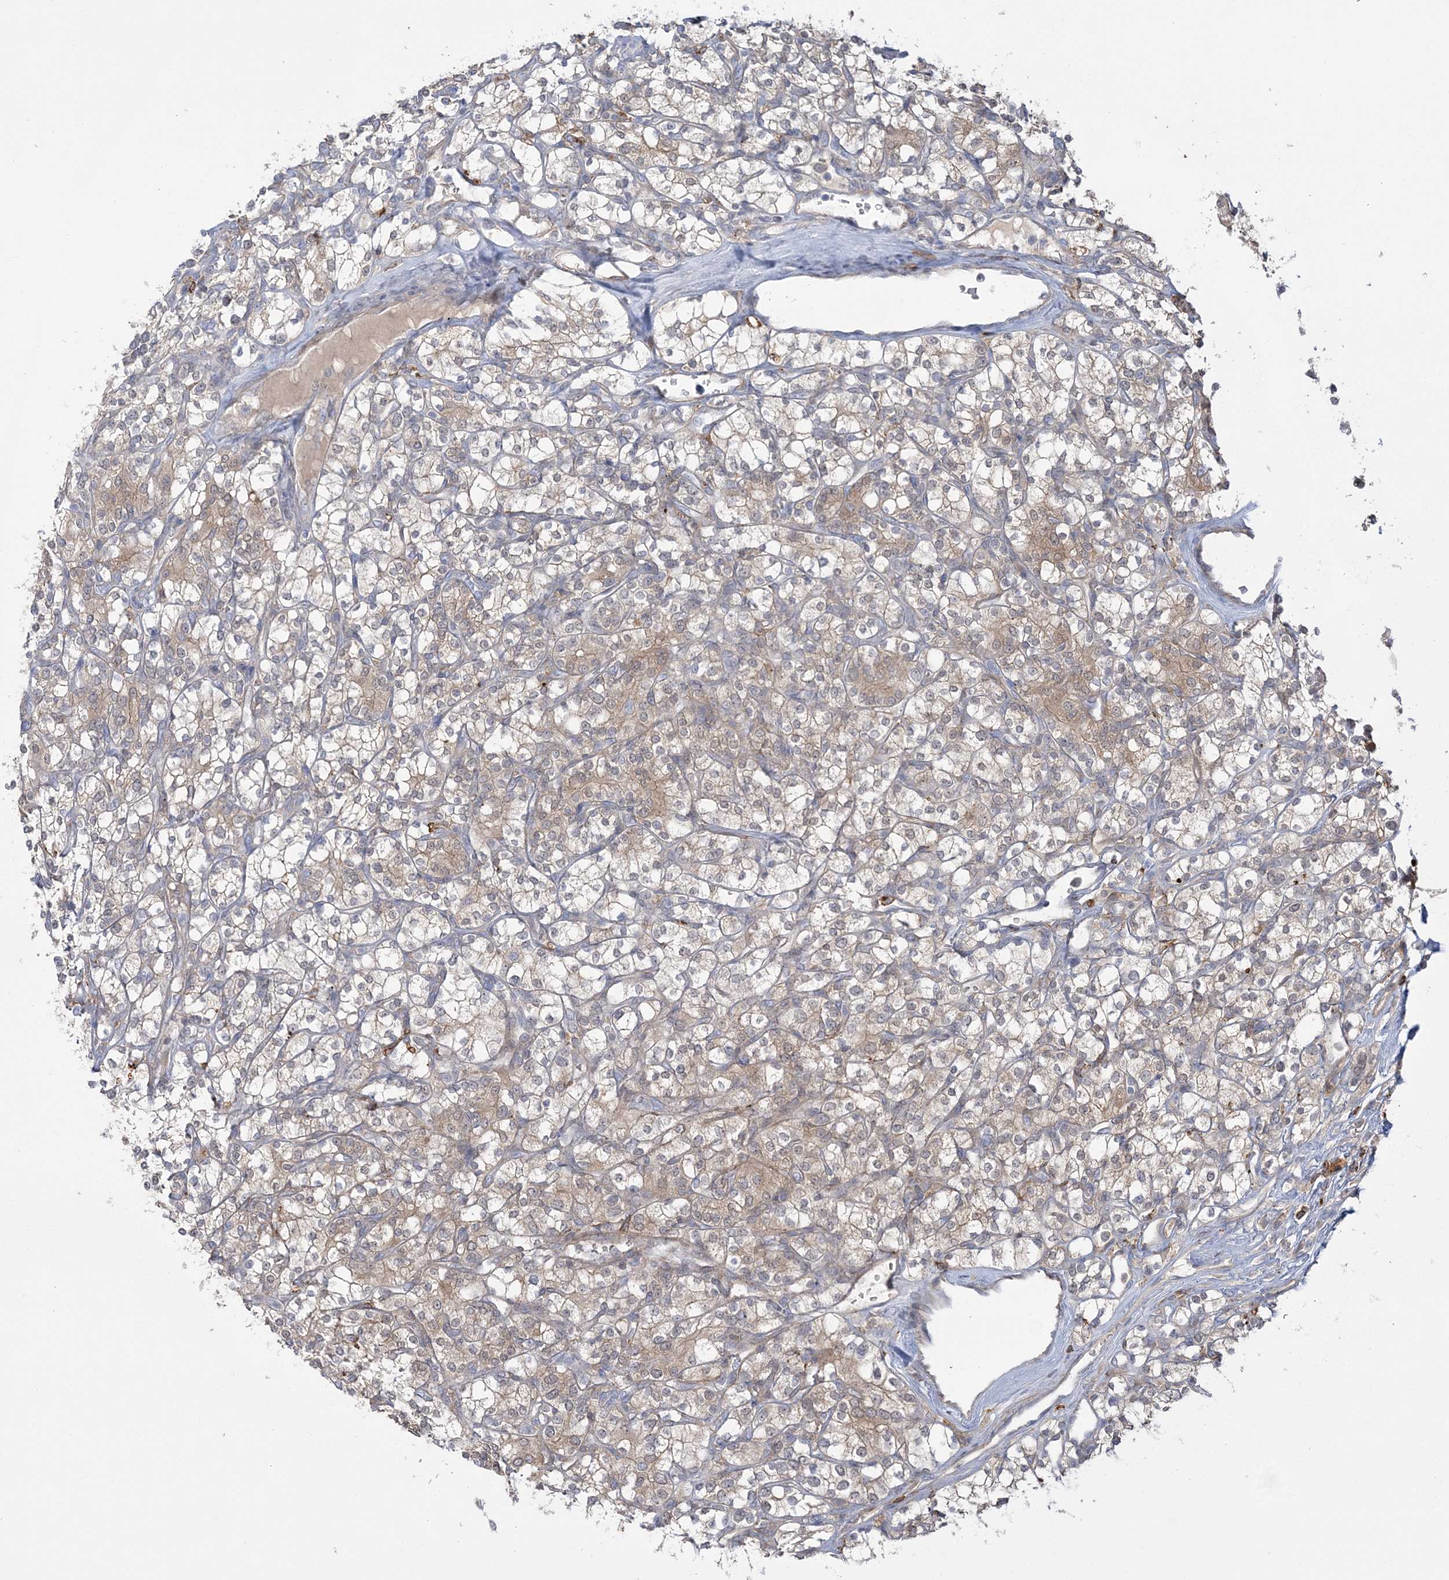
{"staining": {"intensity": "weak", "quantity": "25%-75%", "location": "cytoplasmic/membranous"}, "tissue": "renal cancer", "cell_type": "Tumor cells", "image_type": "cancer", "snomed": [{"axis": "morphology", "description": "Adenocarcinoma, NOS"}, {"axis": "topography", "description": "Kidney"}], "caption": "Renal cancer (adenocarcinoma) stained with DAB immunohistochemistry shows low levels of weak cytoplasmic/membranous expression in approximately 25%-75% of tumor cells.", "gene": "HAAO", "patient": {"sex": "male", "age": 77}}